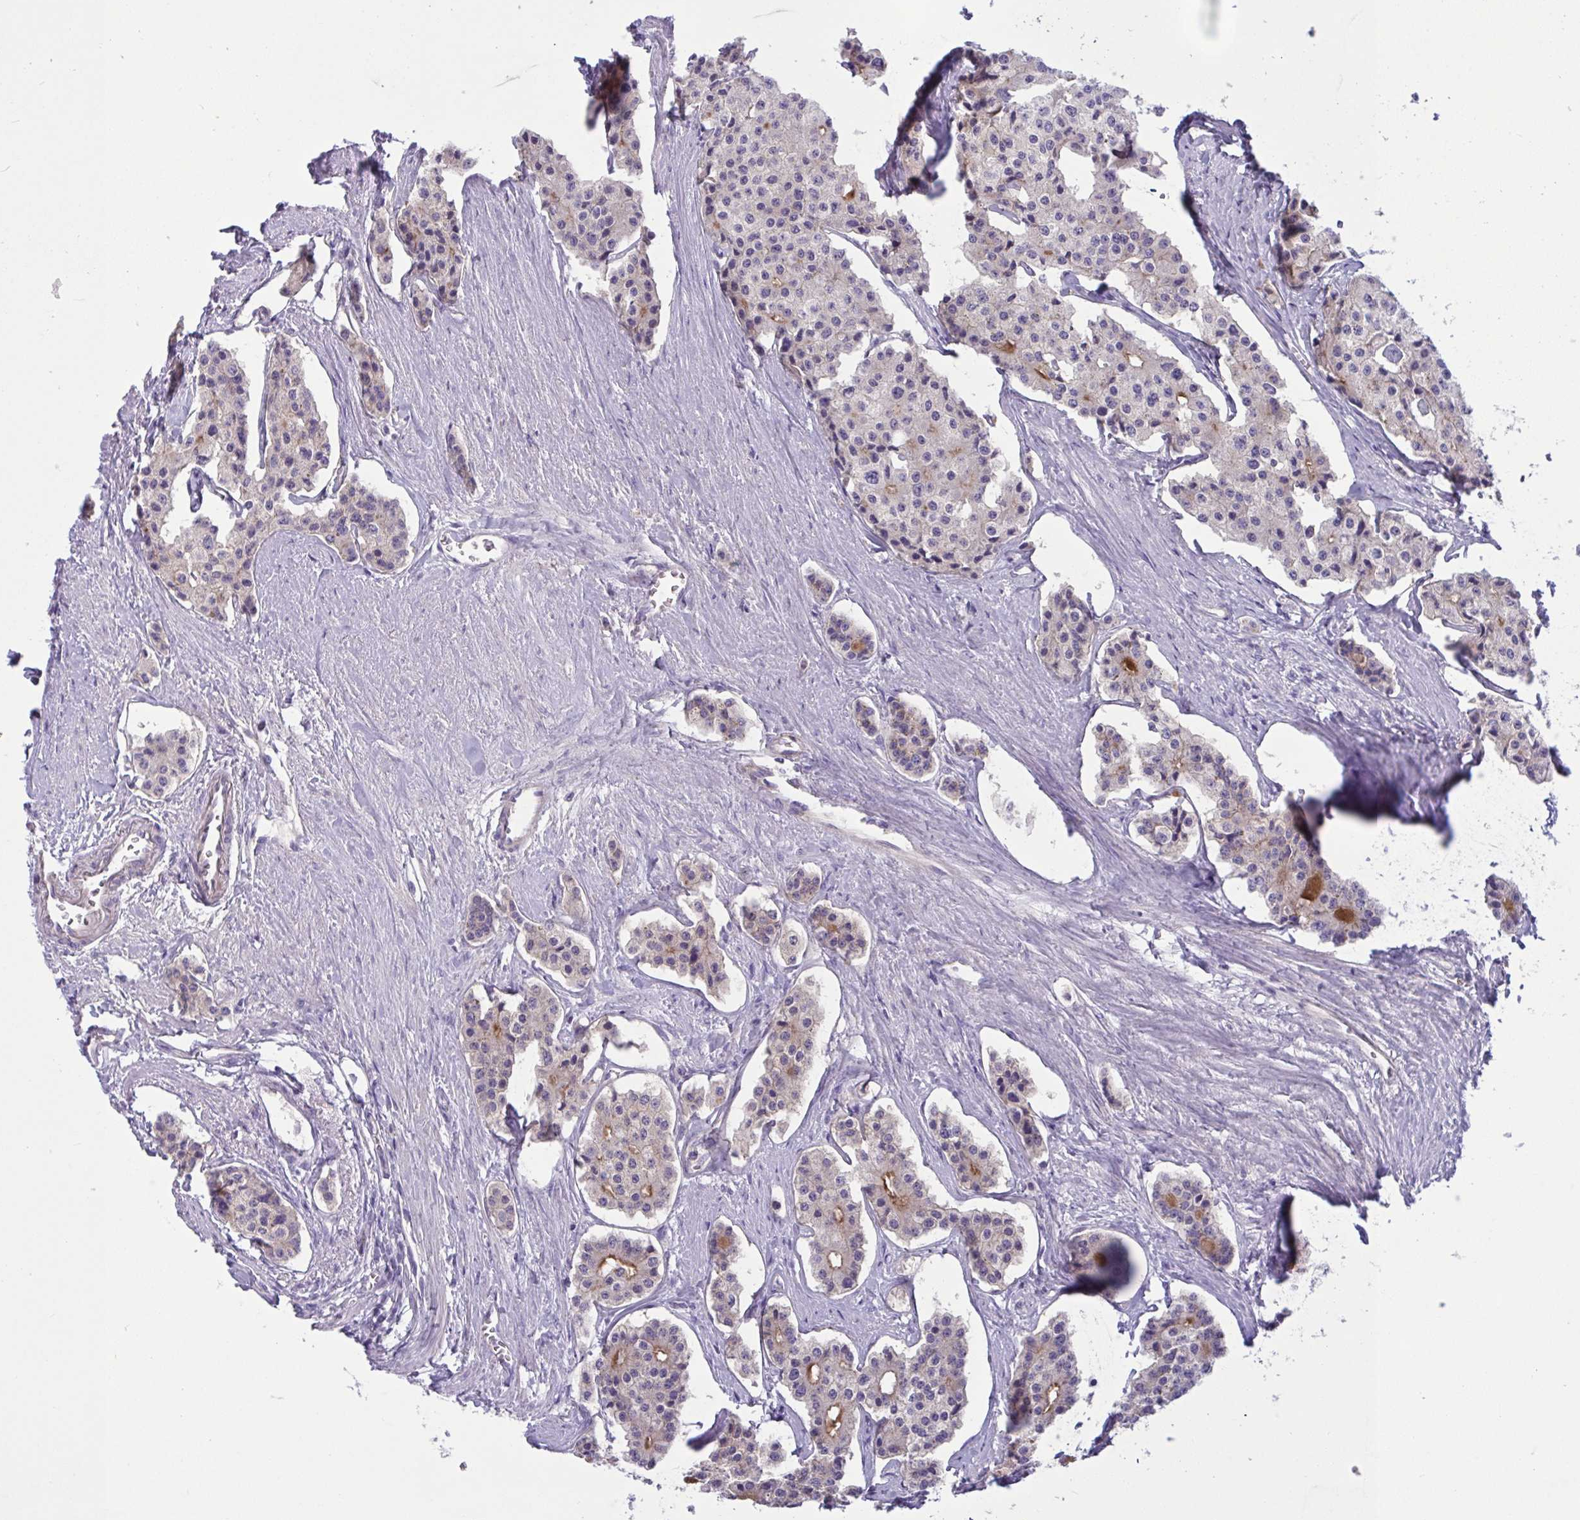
{"staining": {"intensity": "moderate", "quantity": "<25%", "location": "cytoplasmic/membranous"}, "tissue": "carcinoid", "cell_type": "Tumor cells", "image_type": "cancer", "snomed": [{"axis": "morphology", "description": "Carcinoid, malignant, NOS"}, {"axis": "topography", "description": "Small intestine"}], "caption": "Immunohistochemistry histopathology image of neoplastic tissue: human malignant carcinoid stained using IHC displays low levels of moderate protein expression localized specifically in the cytoplasmic/membranous of tumor cells, appearing as a cytoplasmic/membranous brown color.", "gene": "TTC7B", "patient": {"sex": "female", "age": 65}}